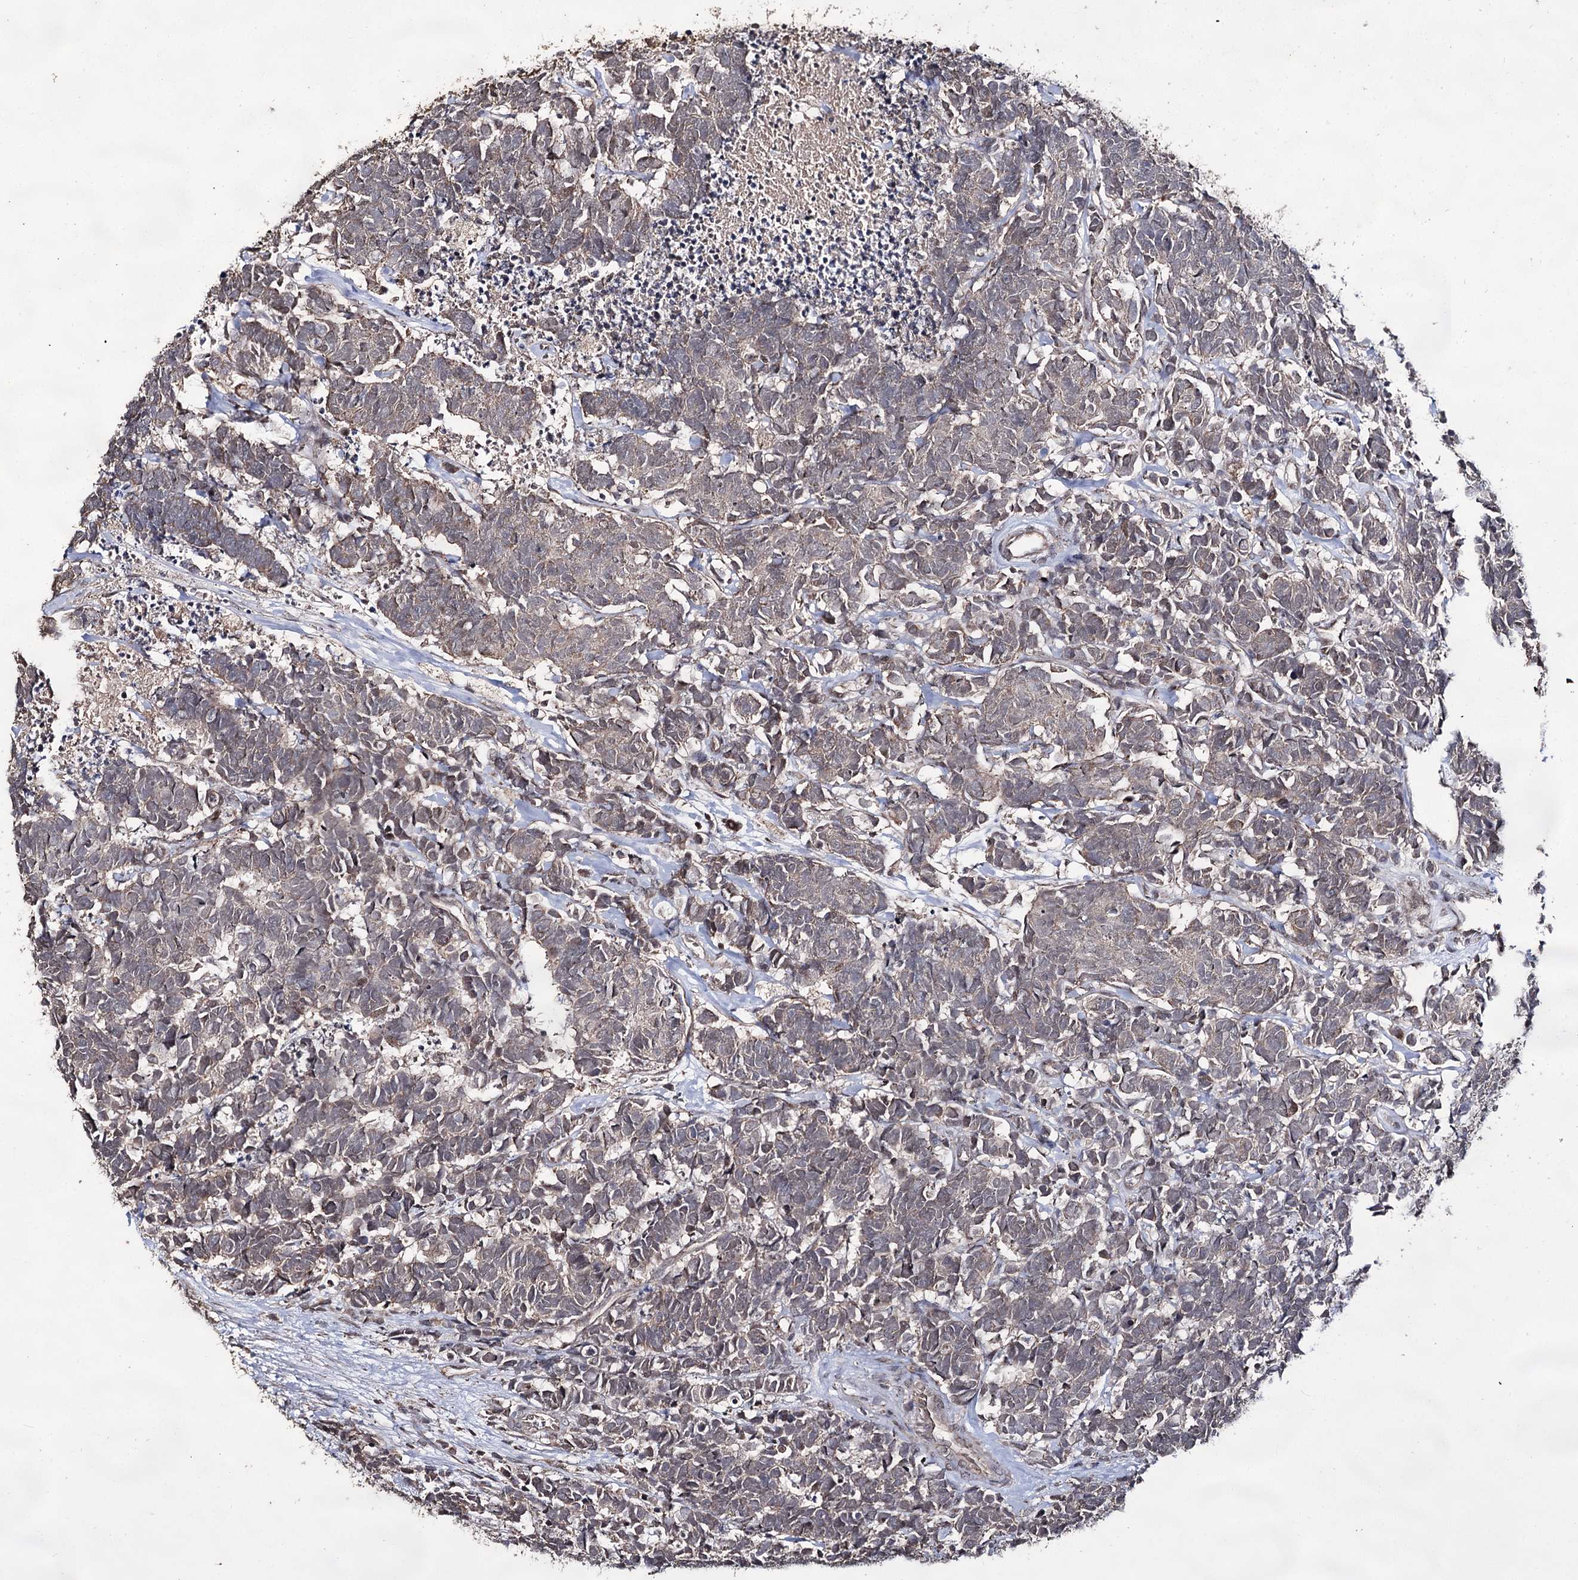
{"staining": {"intensity": "weak", "quantity": ">75%", "location": "cytoplasmic/membranous,nuclear"}, "tissue": "carcinoid", "cell_type": "Tumor cells", "image_type": "cancer", "snomed": [{"axis": "morphology", "description": "Carcinoma, NOS"}, {"axis": "morphology", "description": "Carcinoid, malignant, NOS"}, {"axis": "topography", "description": "Urinary bladder"}], "caption": "Carcinoma stained with DAB immunohistochemistry (IHC) reveals low levels of weak cytoplasmic/membranous and nuclear expression in about >75% of tumor cells.", "gene": "ACTR6", "patient": {"sex": "male", "age": 57}}